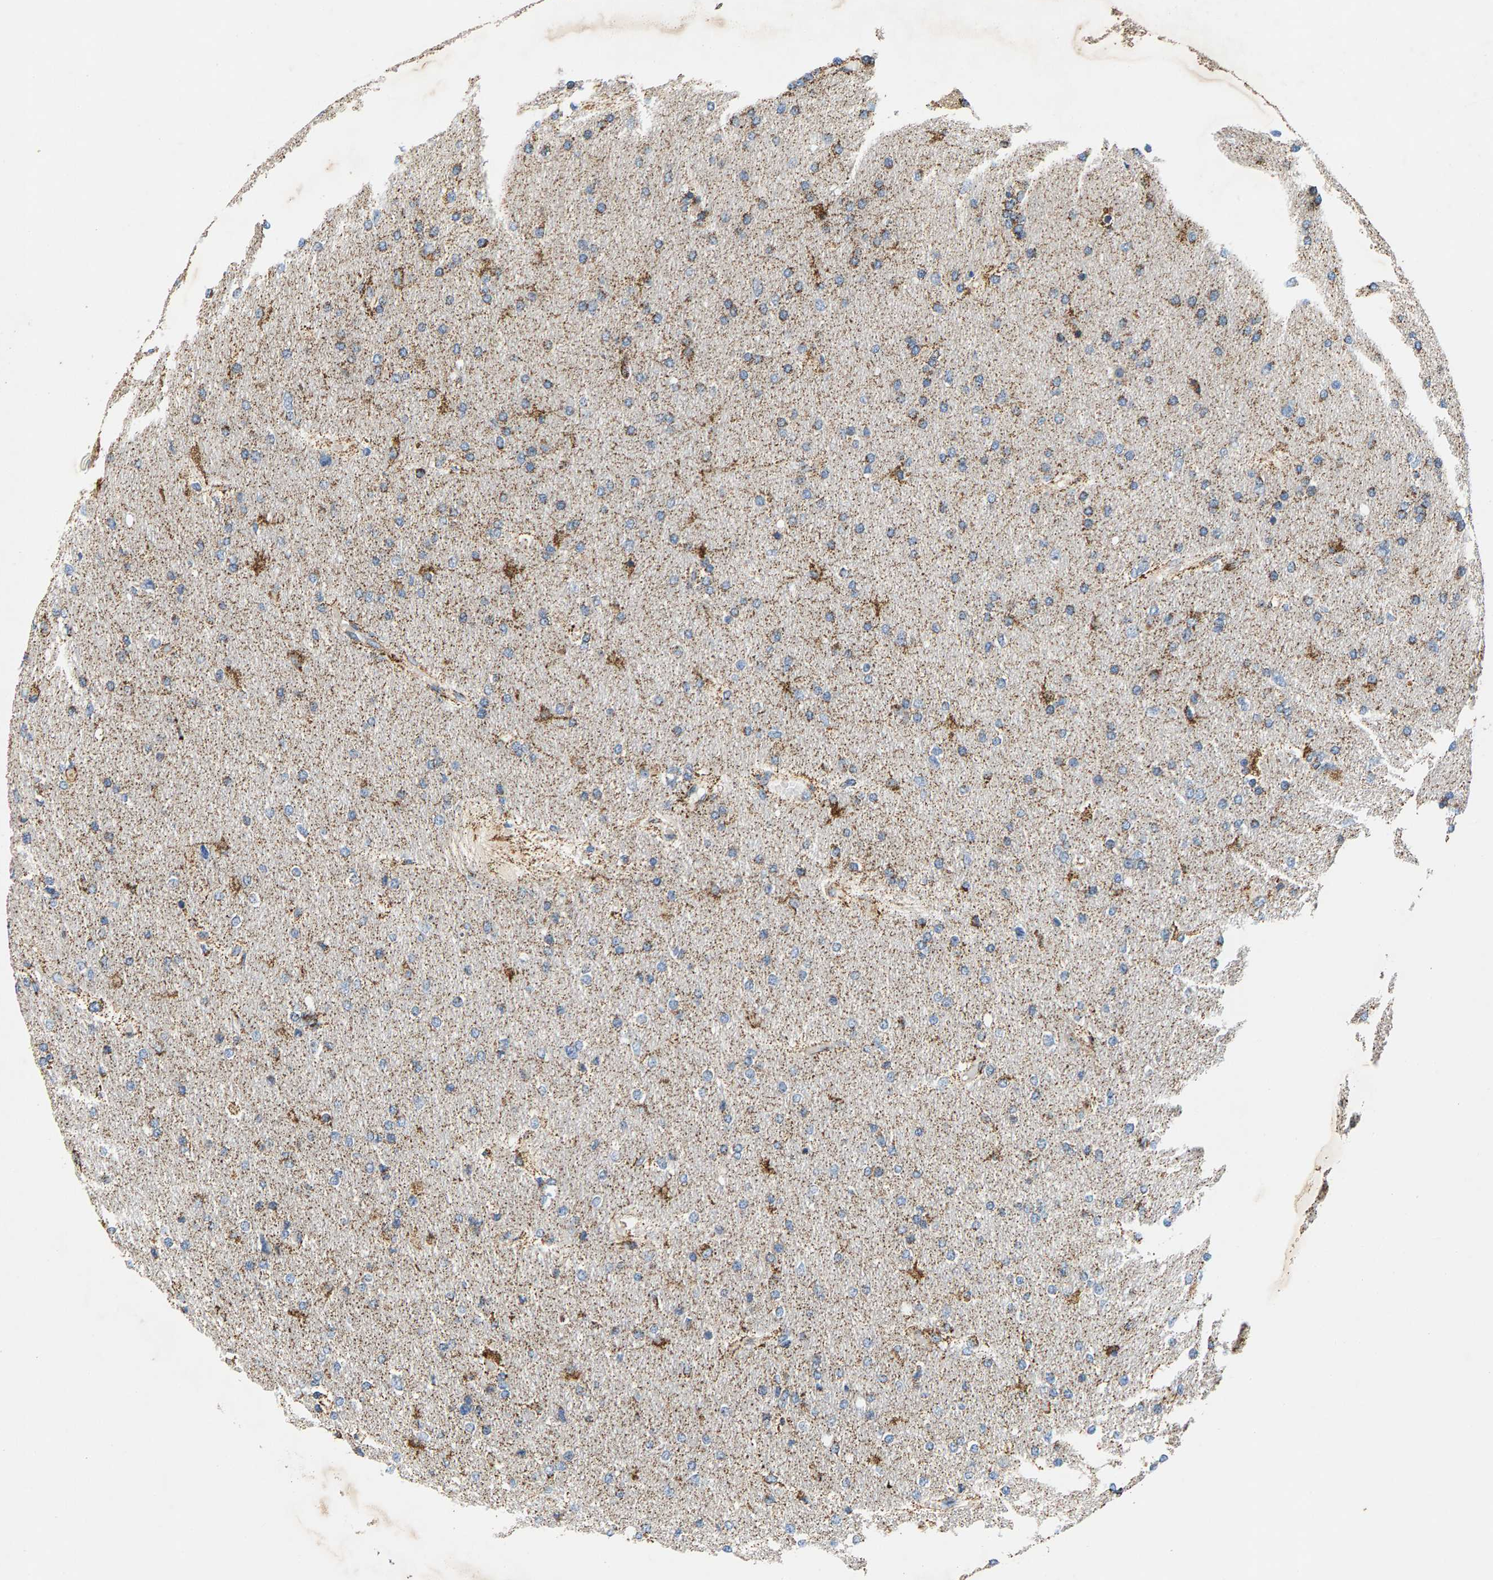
{"staining": {"intensity": "moderate", "quantity": "<25%", "location": "cytoplasmic/membranous"}, "tissue": "glioma", "cell_type": "Tumor cells", "image_type": "cancer", "snomed": [{"axis": "morphology", "description": "Glioma, malignant, High grade"}, {"axis": "topography", "description": "Cerebral cortex"}], "caption": "Protein staining exhibits moderate cytoplasmic/membranous positivity in approximately <25% of tumor cells in glioma.", "gene": "PDE1A", "patient": {"sex": "female", "age": 36}}